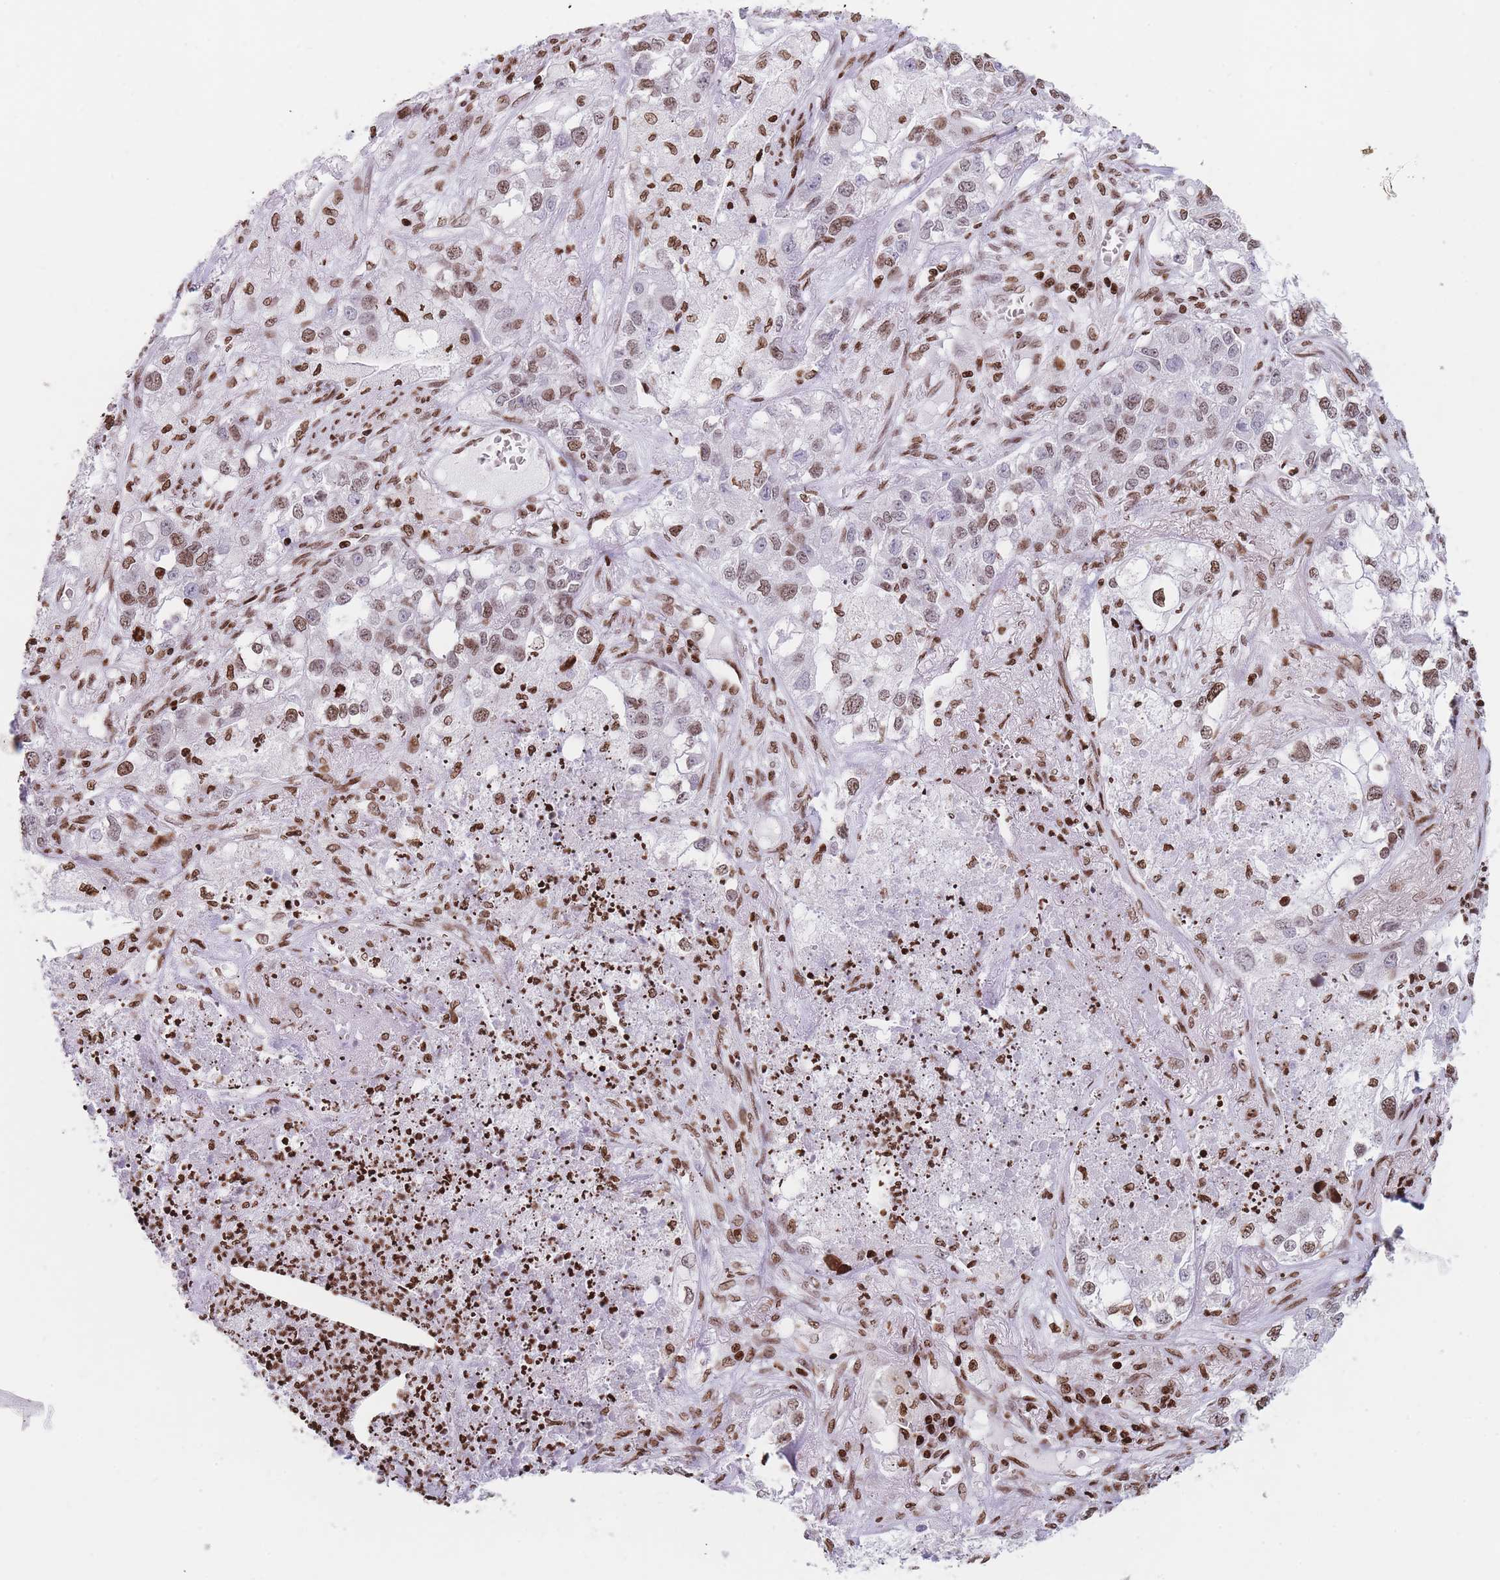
{"staining": {"intensity": "moderate", "quantity": ">75%", "location": "nuclear"}, "tissue": "lung cancer", "cell_type": "Tumor cells", "image_type": "cancer", "snomed": [{"axis": "morphology", "description": "Adenocarcinoma, NOS"}, {"axis": "topography", "description": "Lung"}], "caption": "A photomicrograph of human lung cancer (adenocarcinoma) stained for a protein shows moderate nuclear brown staining in tumor cells.", "gene": "AK9", "patient": {"sex": "male", "age": 49}}